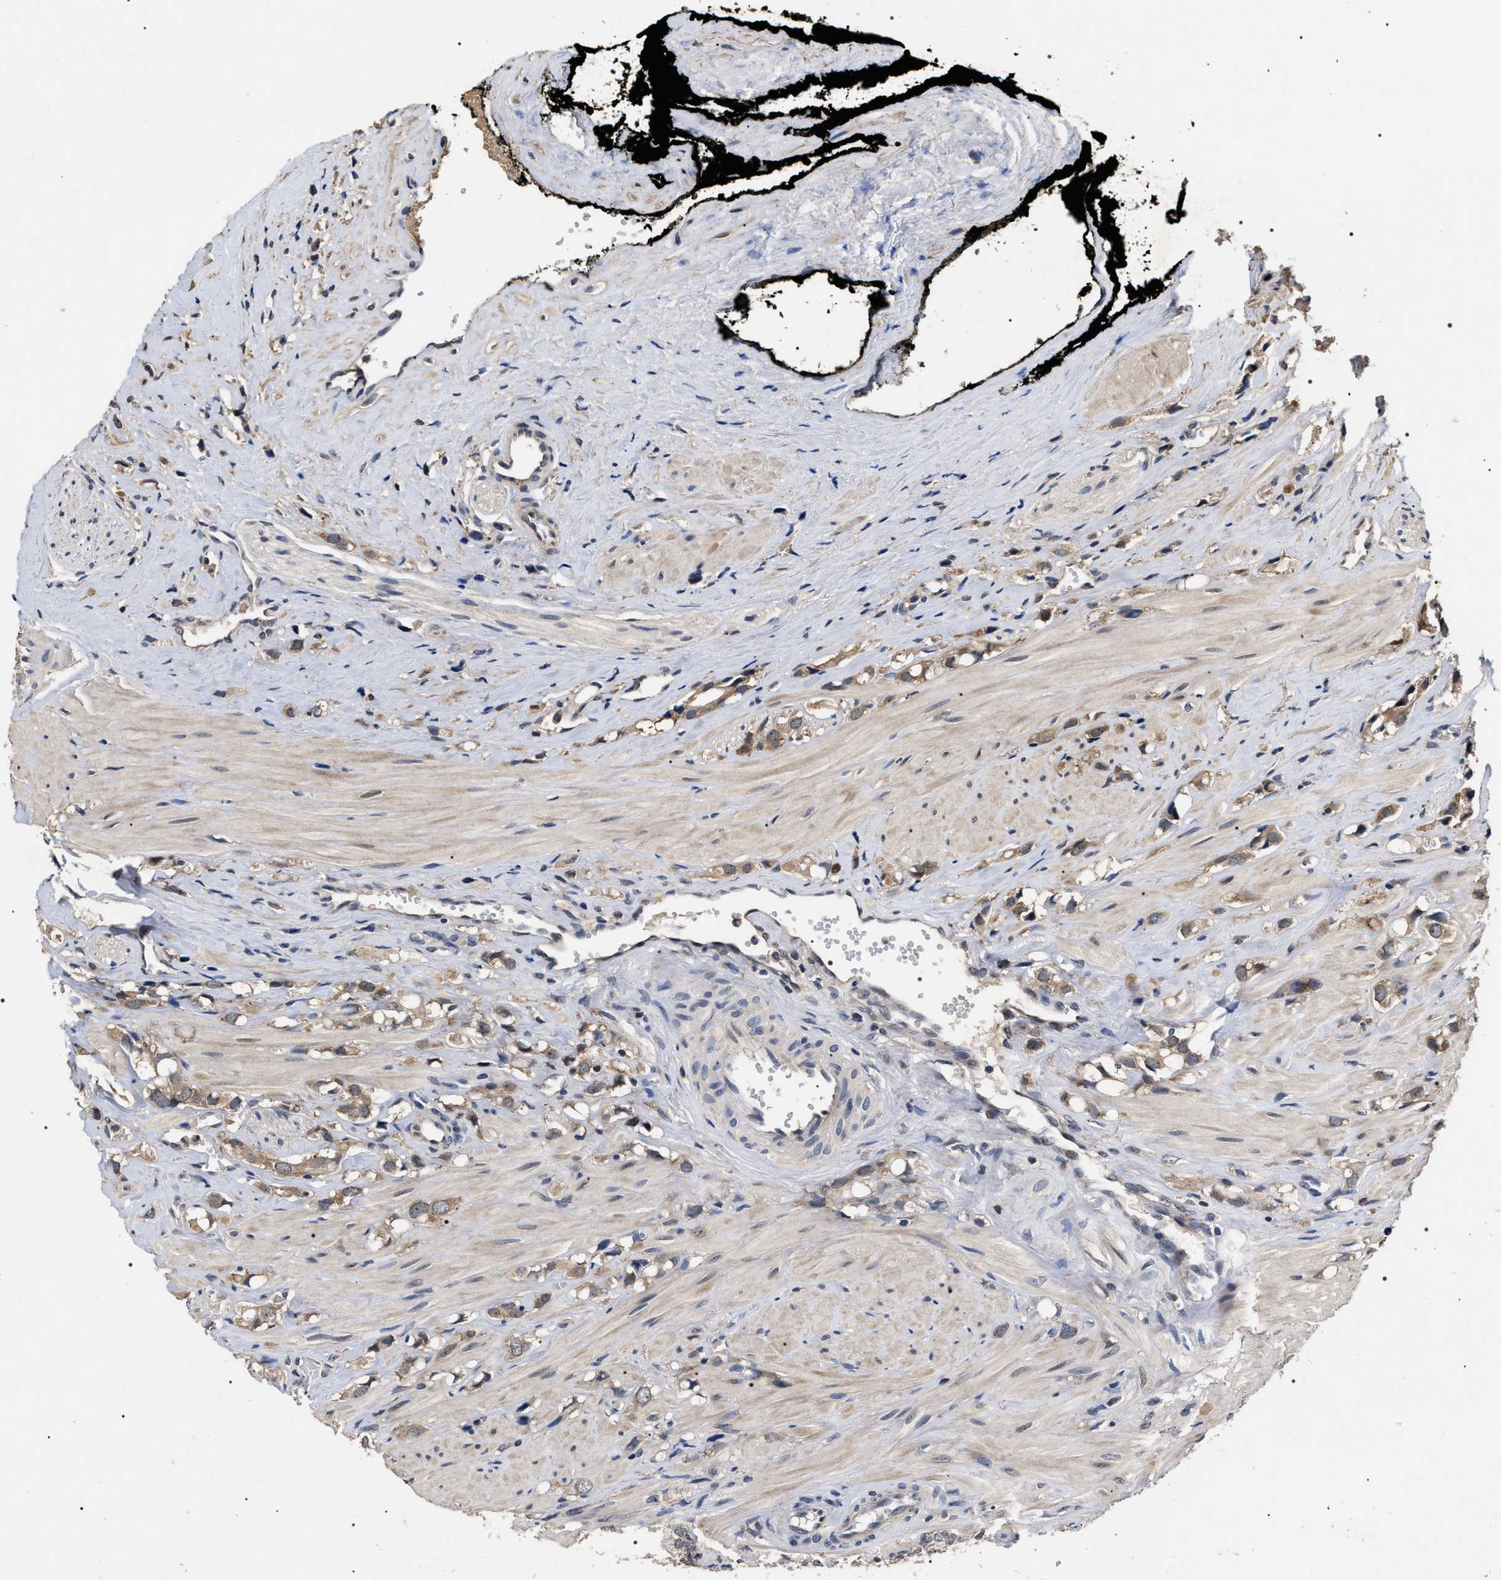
{"staining": {"intensity": "moderate", "quantity": ">75%", "location": "cytoplasmic/membranous"}, "tissue": "prostate cancer", "cell_type": "Tumor cells", "image_type": "cancer", "snomed": [{"axis": "morphology", "description": "Adenocarcinoma, High grade"}, {"axis": "topography", "description": "Prostate"}], "caption": "Protein staining by IHC displays moderate cytoplasmic/membranous staining in about >75% of tumor cells in high-grade adenocarcinoma (prostate).", "gene": "UPF3A", "patient": {"sex": "male", "age": 52}}